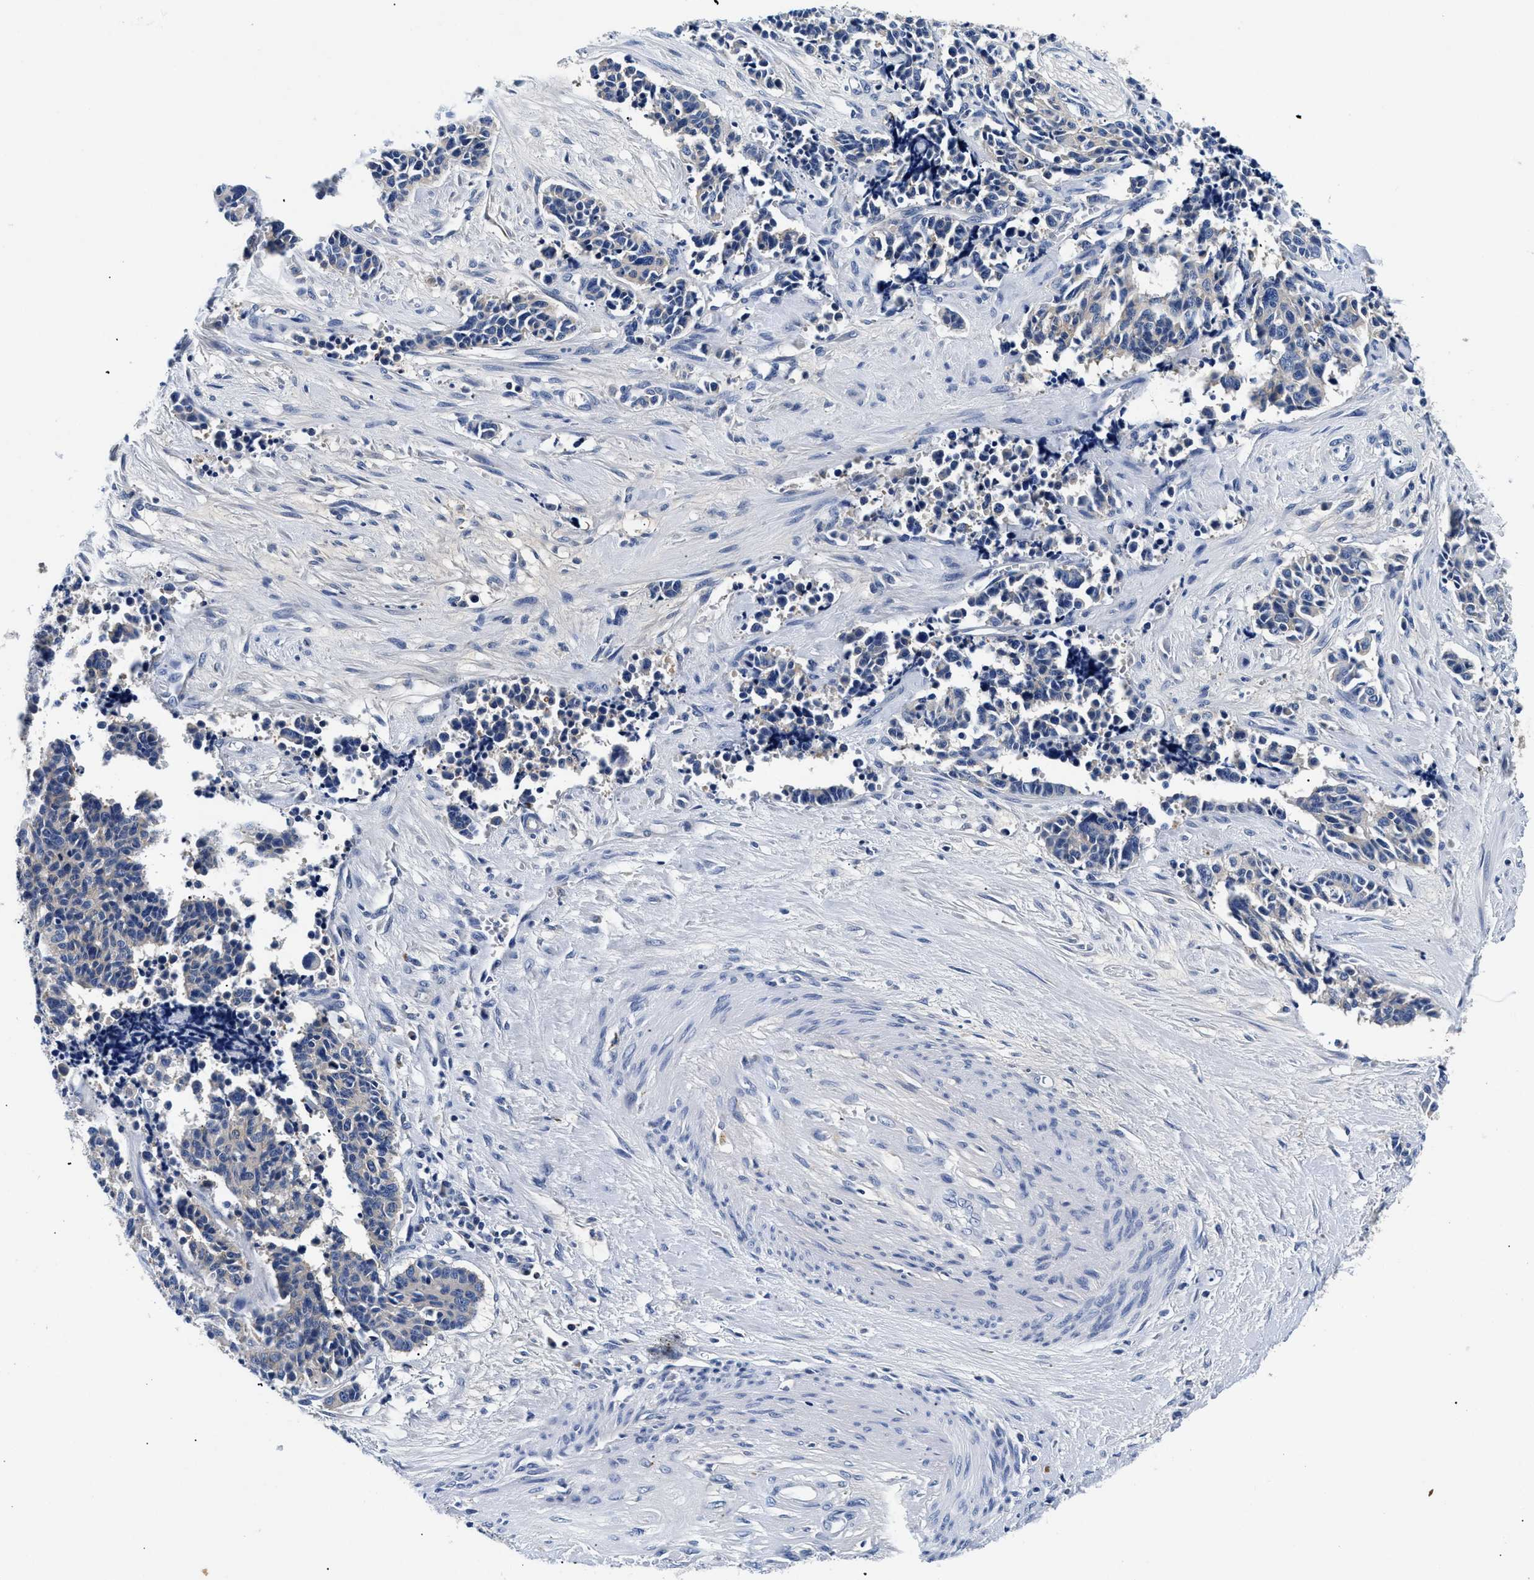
{"staining": {"intensity": "negative", "quantity": "none", "location": "none"}, "tissue": "cervical cancer", "cell_type": "Tumor cells", "image_type": "cancer", "snomed": [{"axis": "morphology", "description": "Squamous cell carcinoma, NOS"}, {"axis": "topography", "description": "Cervix"}], "caption": "A photomicrograph of cervical cancer stained for a protein reveals no brown staining in tumor cells.", "gene": "MEA1", "patient": {"sex": "female", "age": 35}}